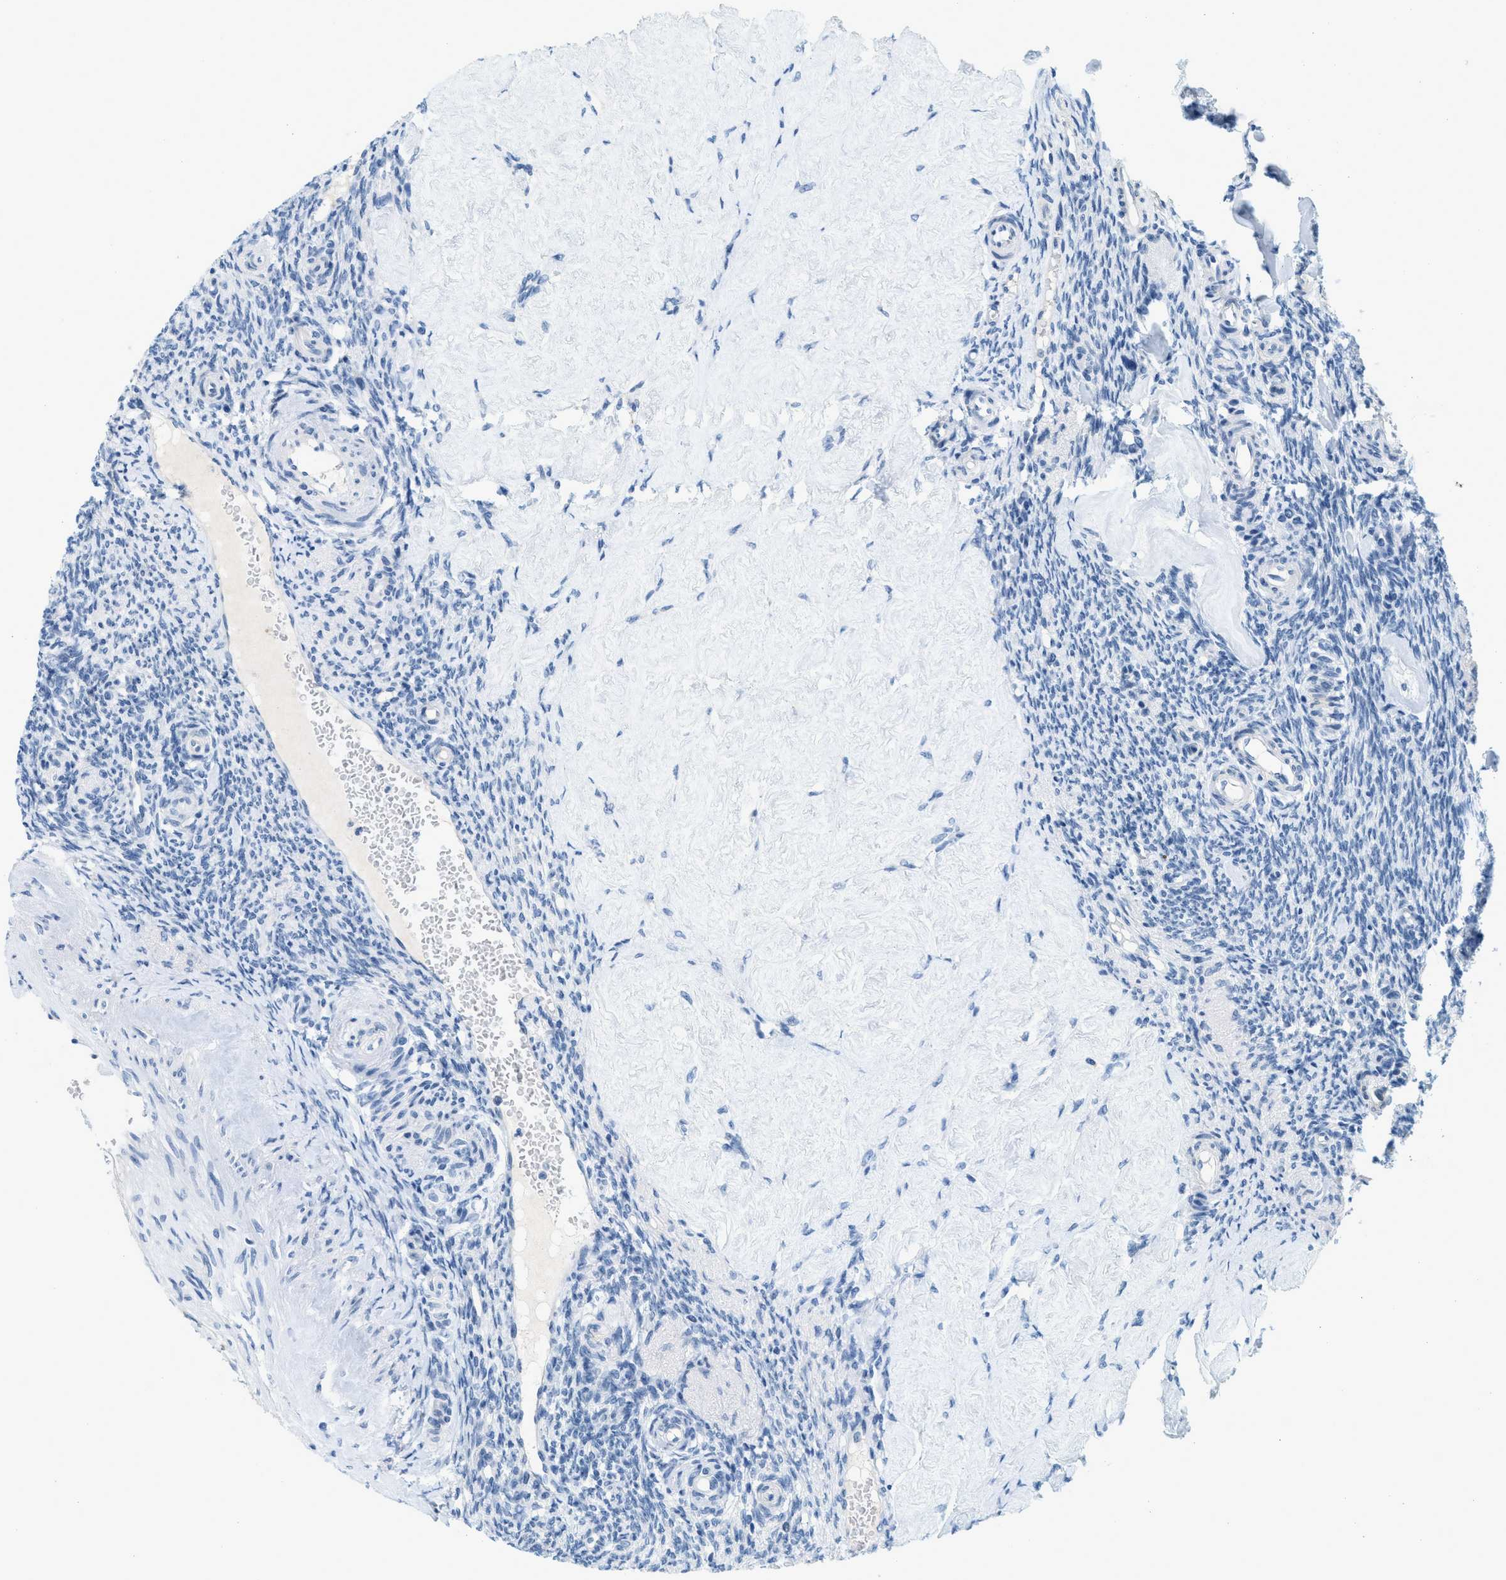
{"staining": {"intensity": "negative", "quantity": "none", "location": "none"}, "tissue": "ovary", "cell_type": "Ovarian stroma cells", "image_type": "normal", "snomed": [{"axis": "morphology", "description": "Normal tissue, NOS"}, {"axis": "topography", "description": "Ovary"}], "caption": "This is a micrograph of IHC staining of normal ovary, which shows no positivity in ovarian stroma cells. Nuclei are stained in blue.", "gene": "CYP4X1", "patient": {"sex": "female", "age": 41}}